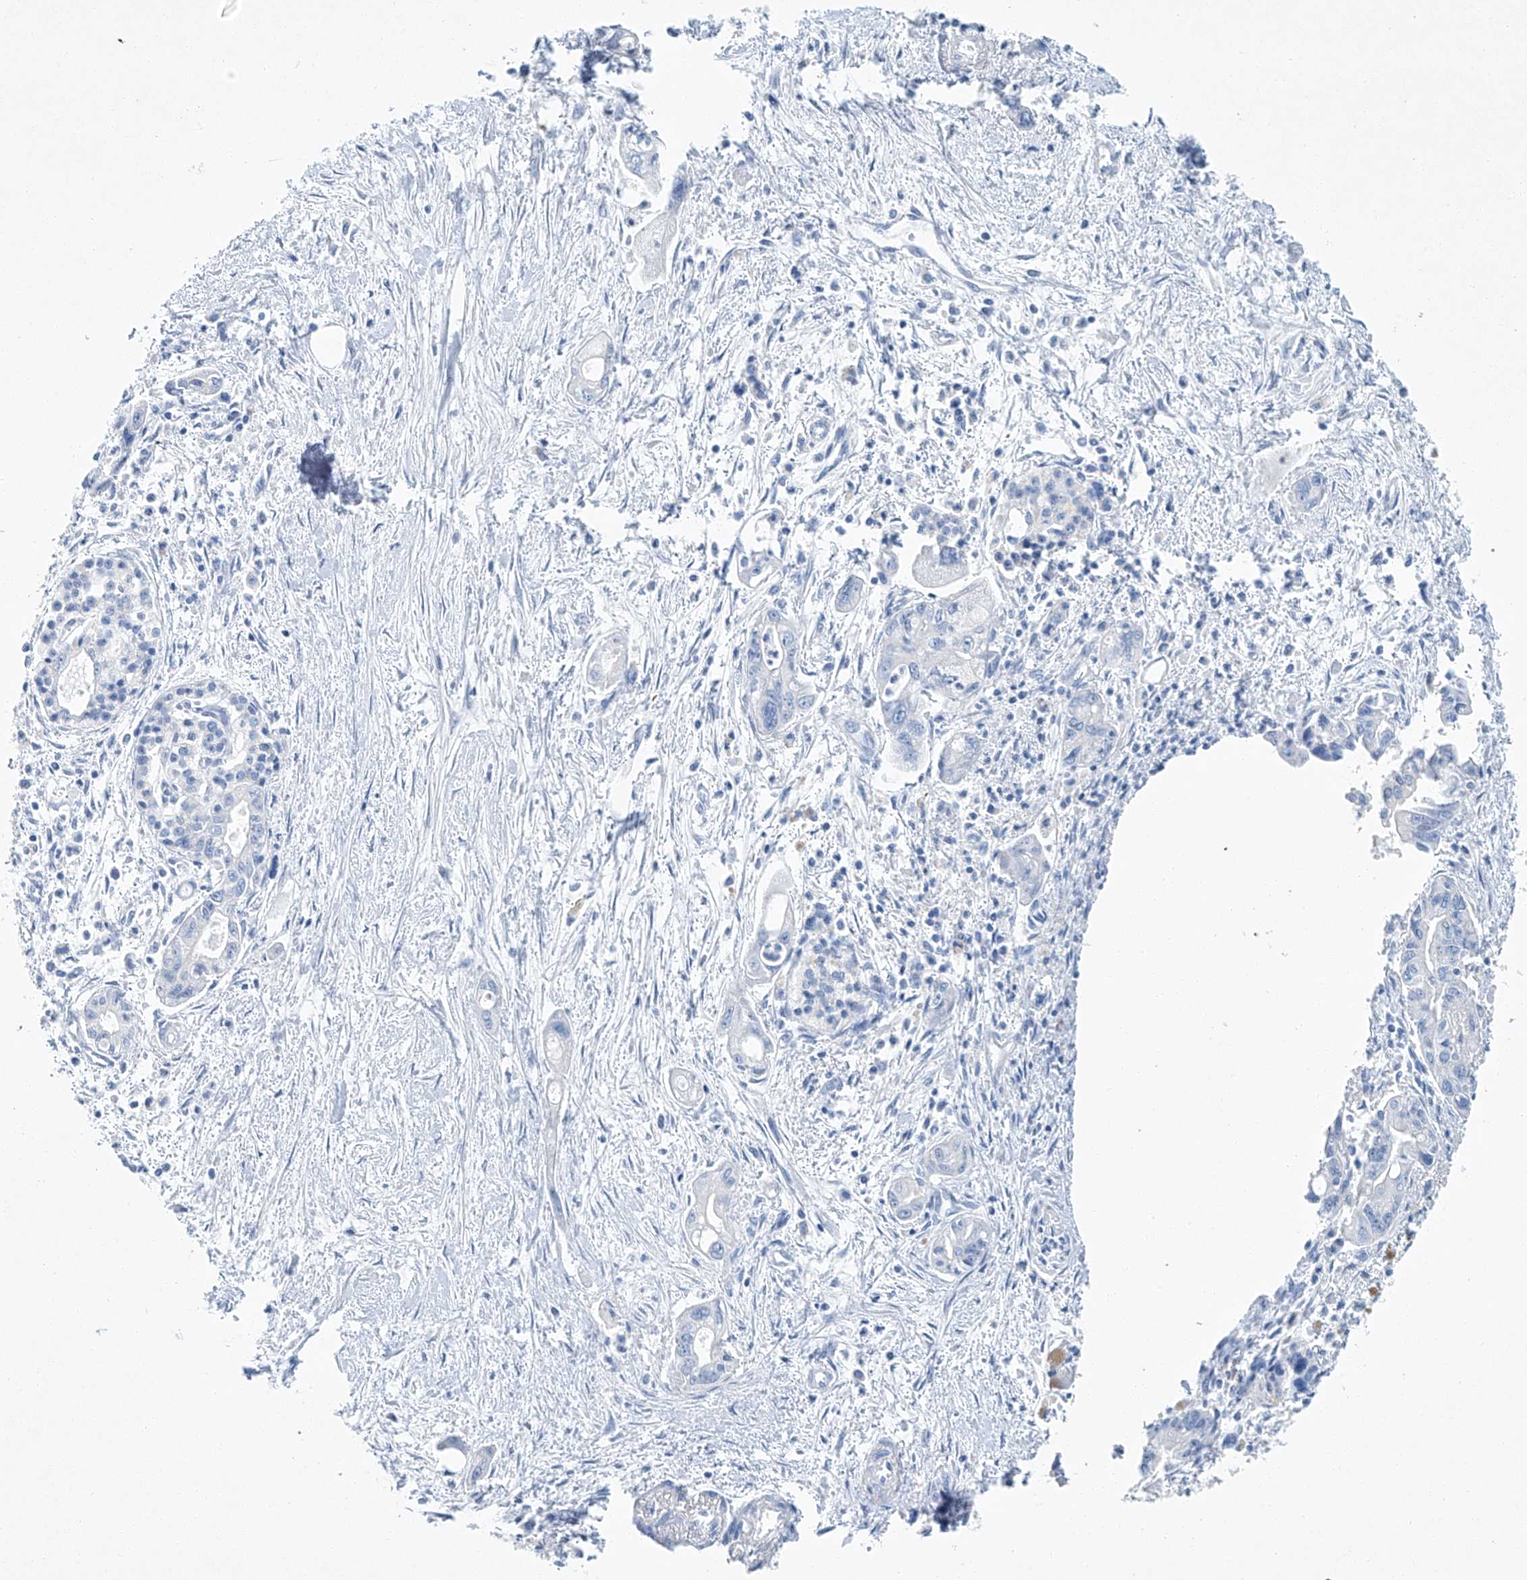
{"staining": {"intensity": "negative", "quantity": "none", "location": "none"}, "tissue": "pancreatic cancer", "cell_type": "Tumor cells", "image_type": "cancer", "snomed": [{"axis": "morphology", "description": "Adenocarcinoma, NOS"}, {"axis": "topography", "description": "Pancreas"}], "caption": "High power microscopy photomicrograph of an IHC image of pancreatic cancer, revealing no significant staining in tumor cells.", "gene": "C1orf87", "patient": {"sex": "male", "age": 70}}